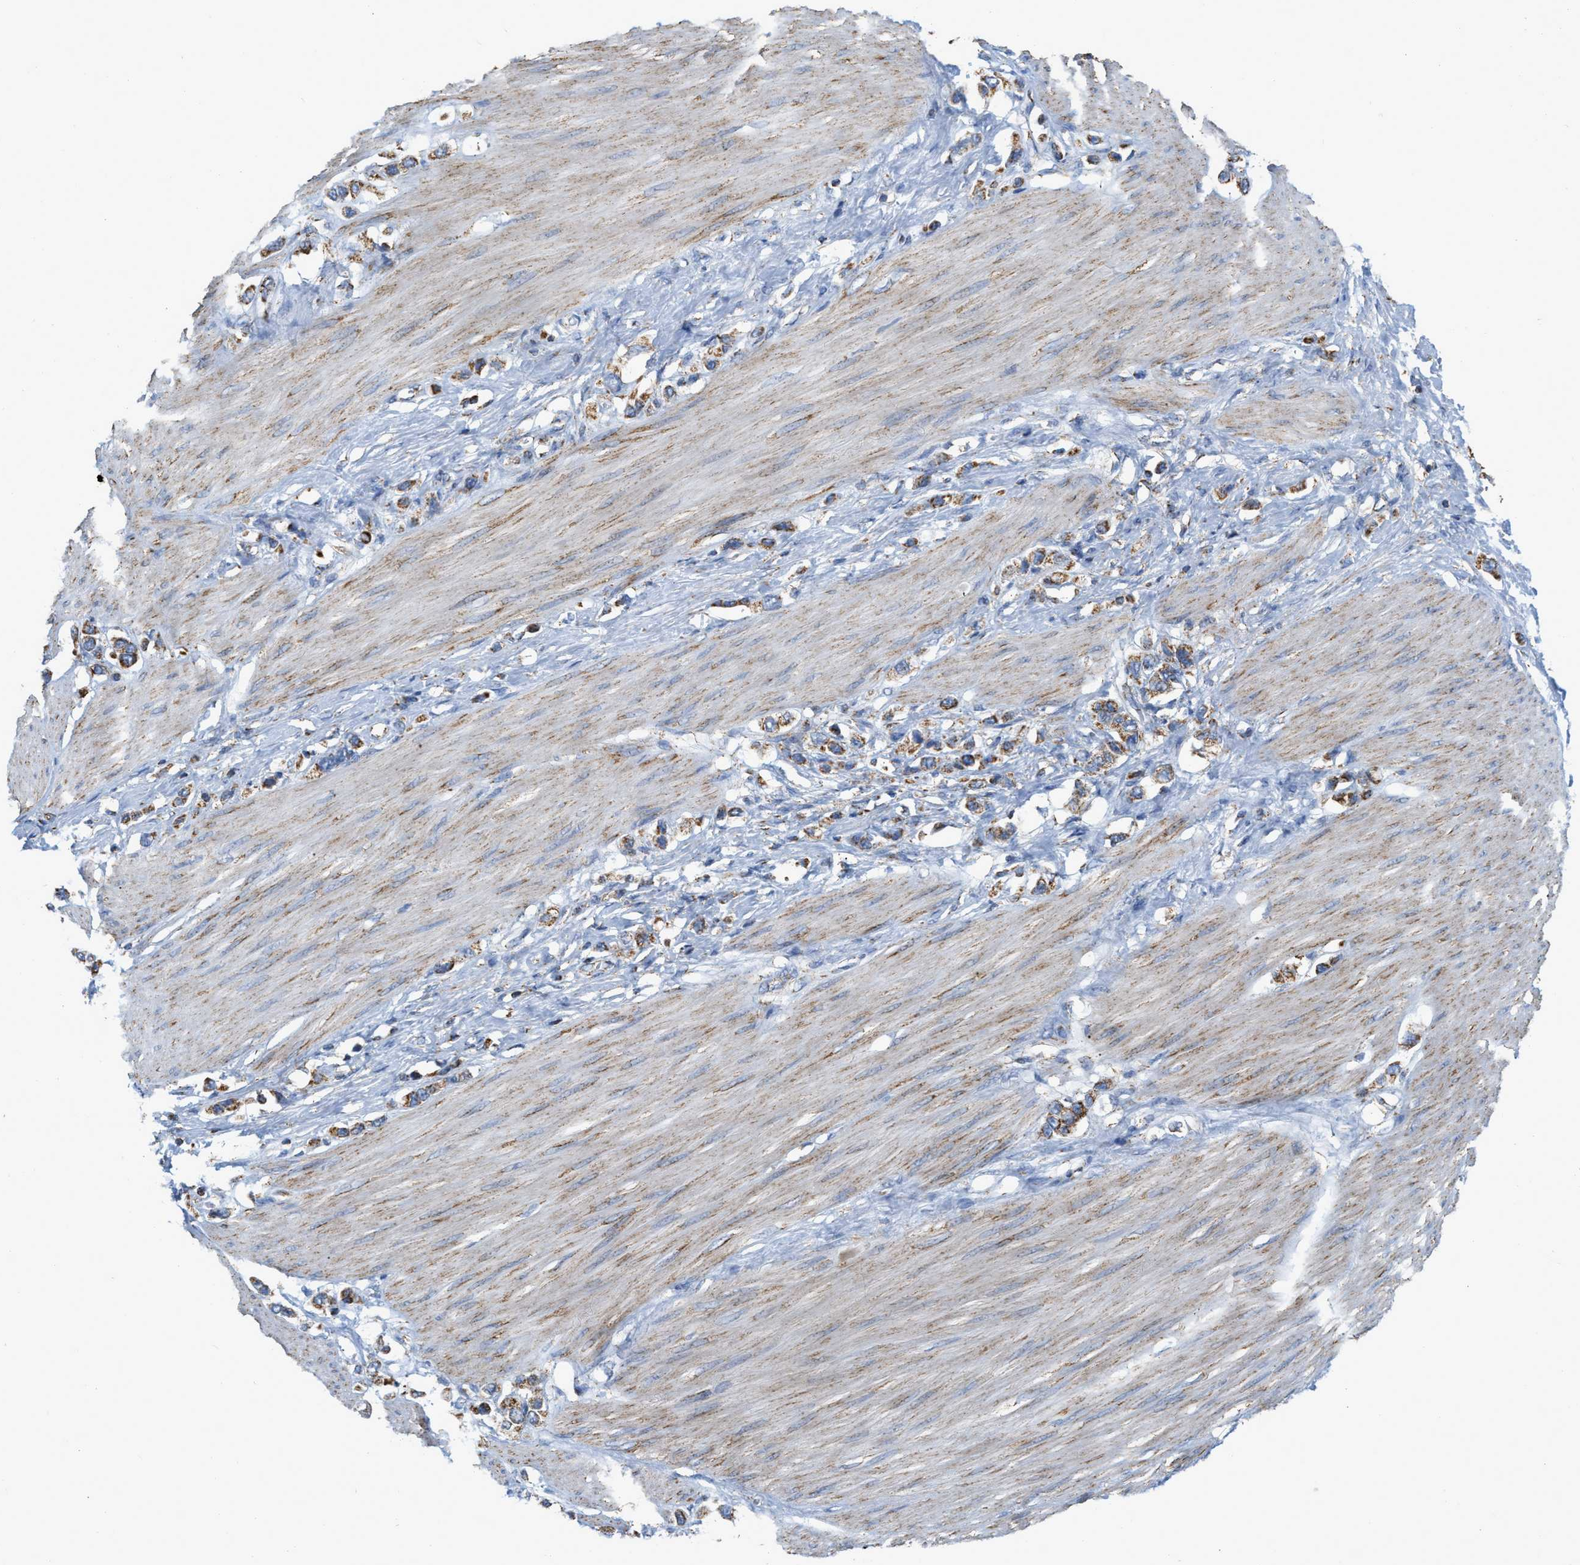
{"staining": {"intensity": "moderate", "quantity": ">75%", "location": "cytoplasmic/membranous"}, "tissue": "stomach cancer", "cell_type": "Tumor cells", "image_type": "cancer", "snomed": [{"axis": "morphology", "description": "Adenocarcinoma, NOS"}, {"axis": "topography", "description": "Stomach"}], "caption": "Tumor cells demonstrate moderate cytoplasmic/membranous expression in approximately >75% of cells in adenocarcinoma (stomach). Nuclei are stained in blue.", "gene": "CBLB", "patient": {"sex": "female", "age": 65}}